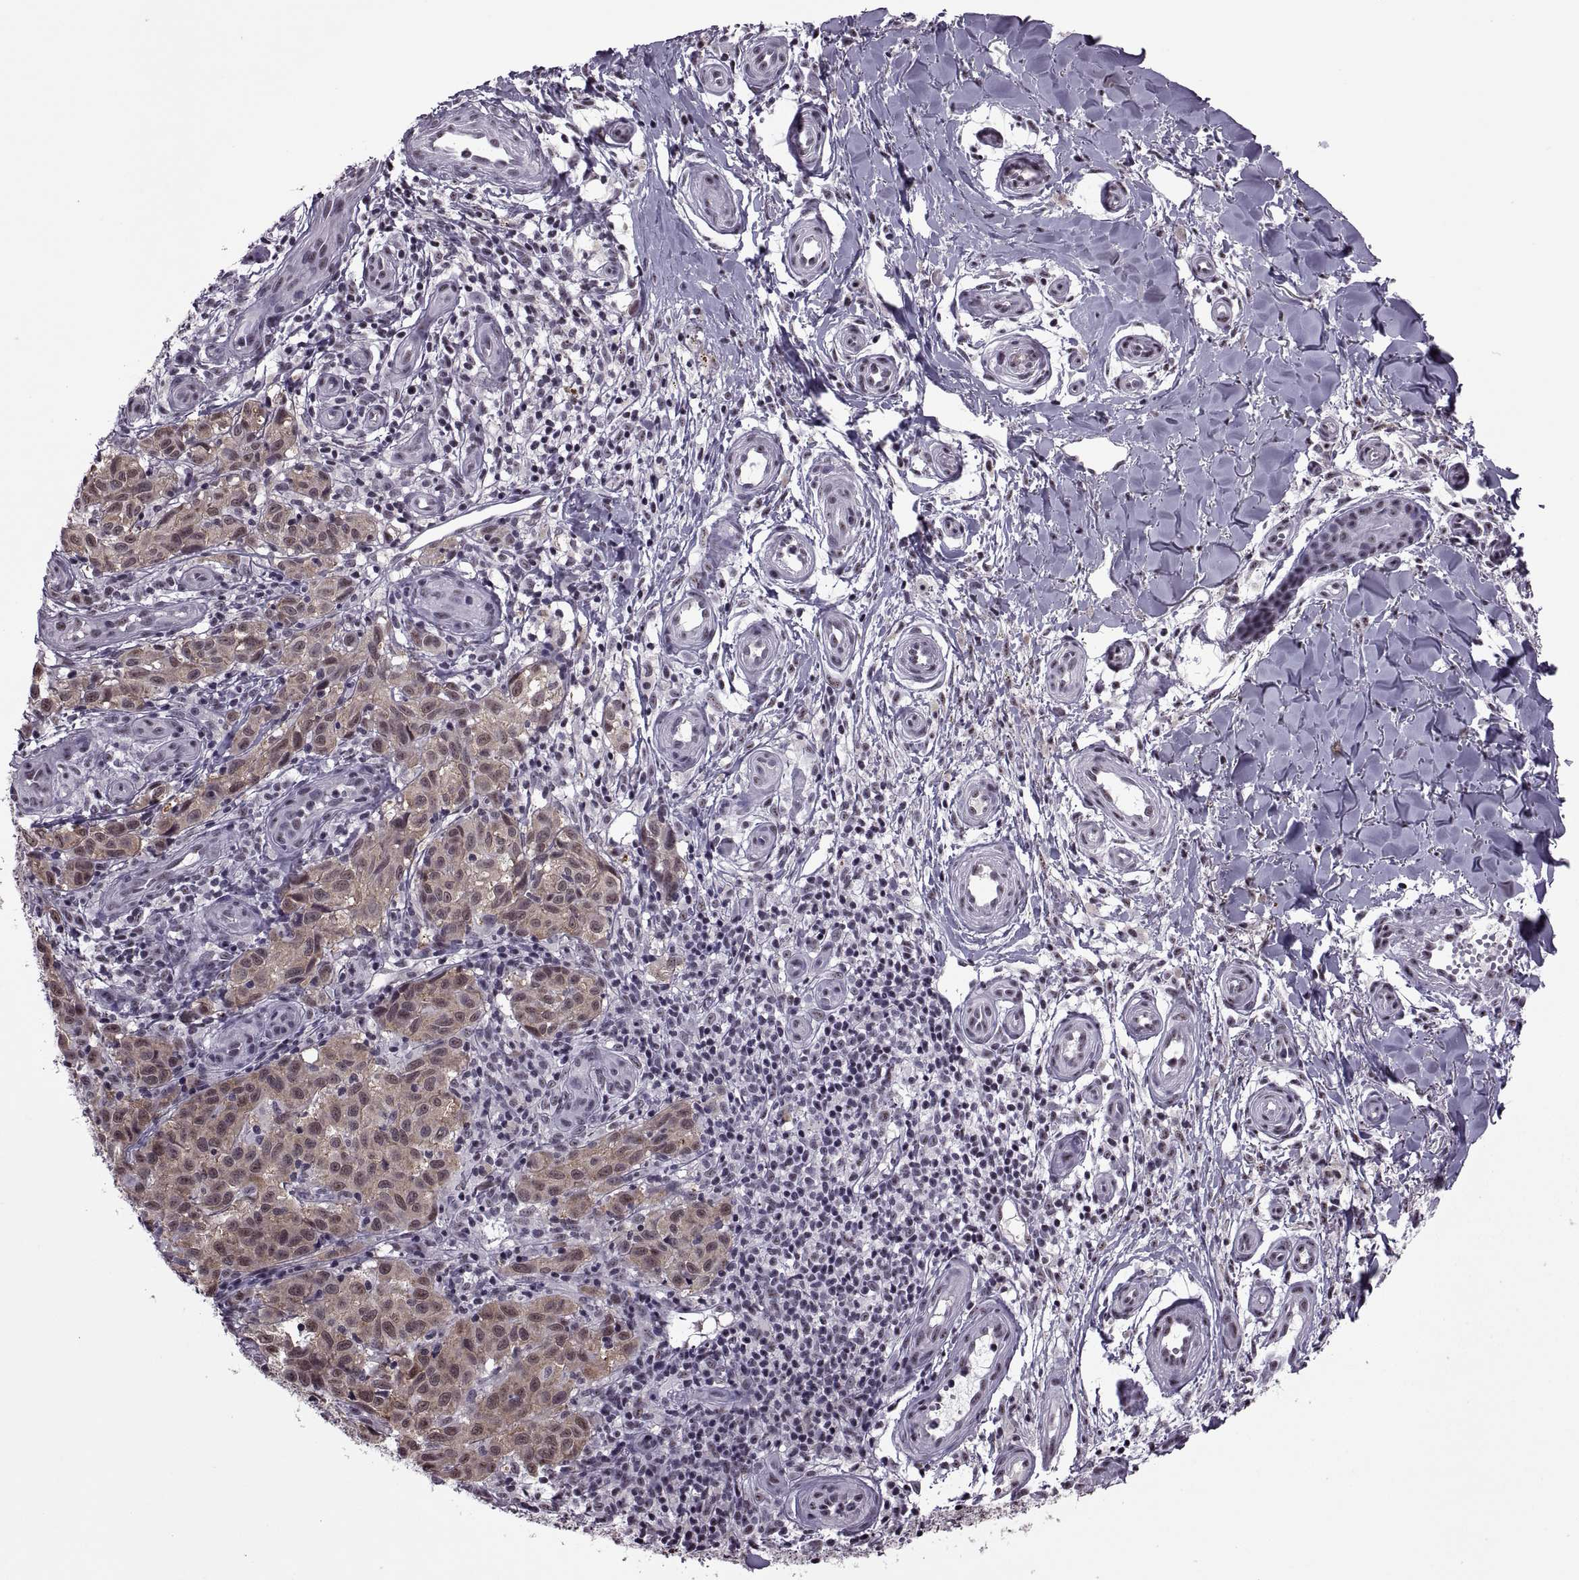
{"staining": {"intensity": "moderate", "quantity": ">75%", "location": "cytoplasmic/membranous"}, "tissue": "melanoma", "cell_type": "Tumor cells", "image_type": "cancer", "snomed": [{"axis": "morphology", "description": "Malignant melanoma, NOS"}, {"axis": "topography", "description": "Skin"}], "caption": "IHC photomicrograph of neoplastic tissue: malignant melanoma stained using immunohistochemistry (IHC) exhibits medium levels of moderate protein expression localized specifically in the cytoplasmic/membranous of tumor cells, appearing as a cytoplasmic/membranous brown color.", "gene": "MAGEA4", "patient": {"sex": "female", "age": 53}}